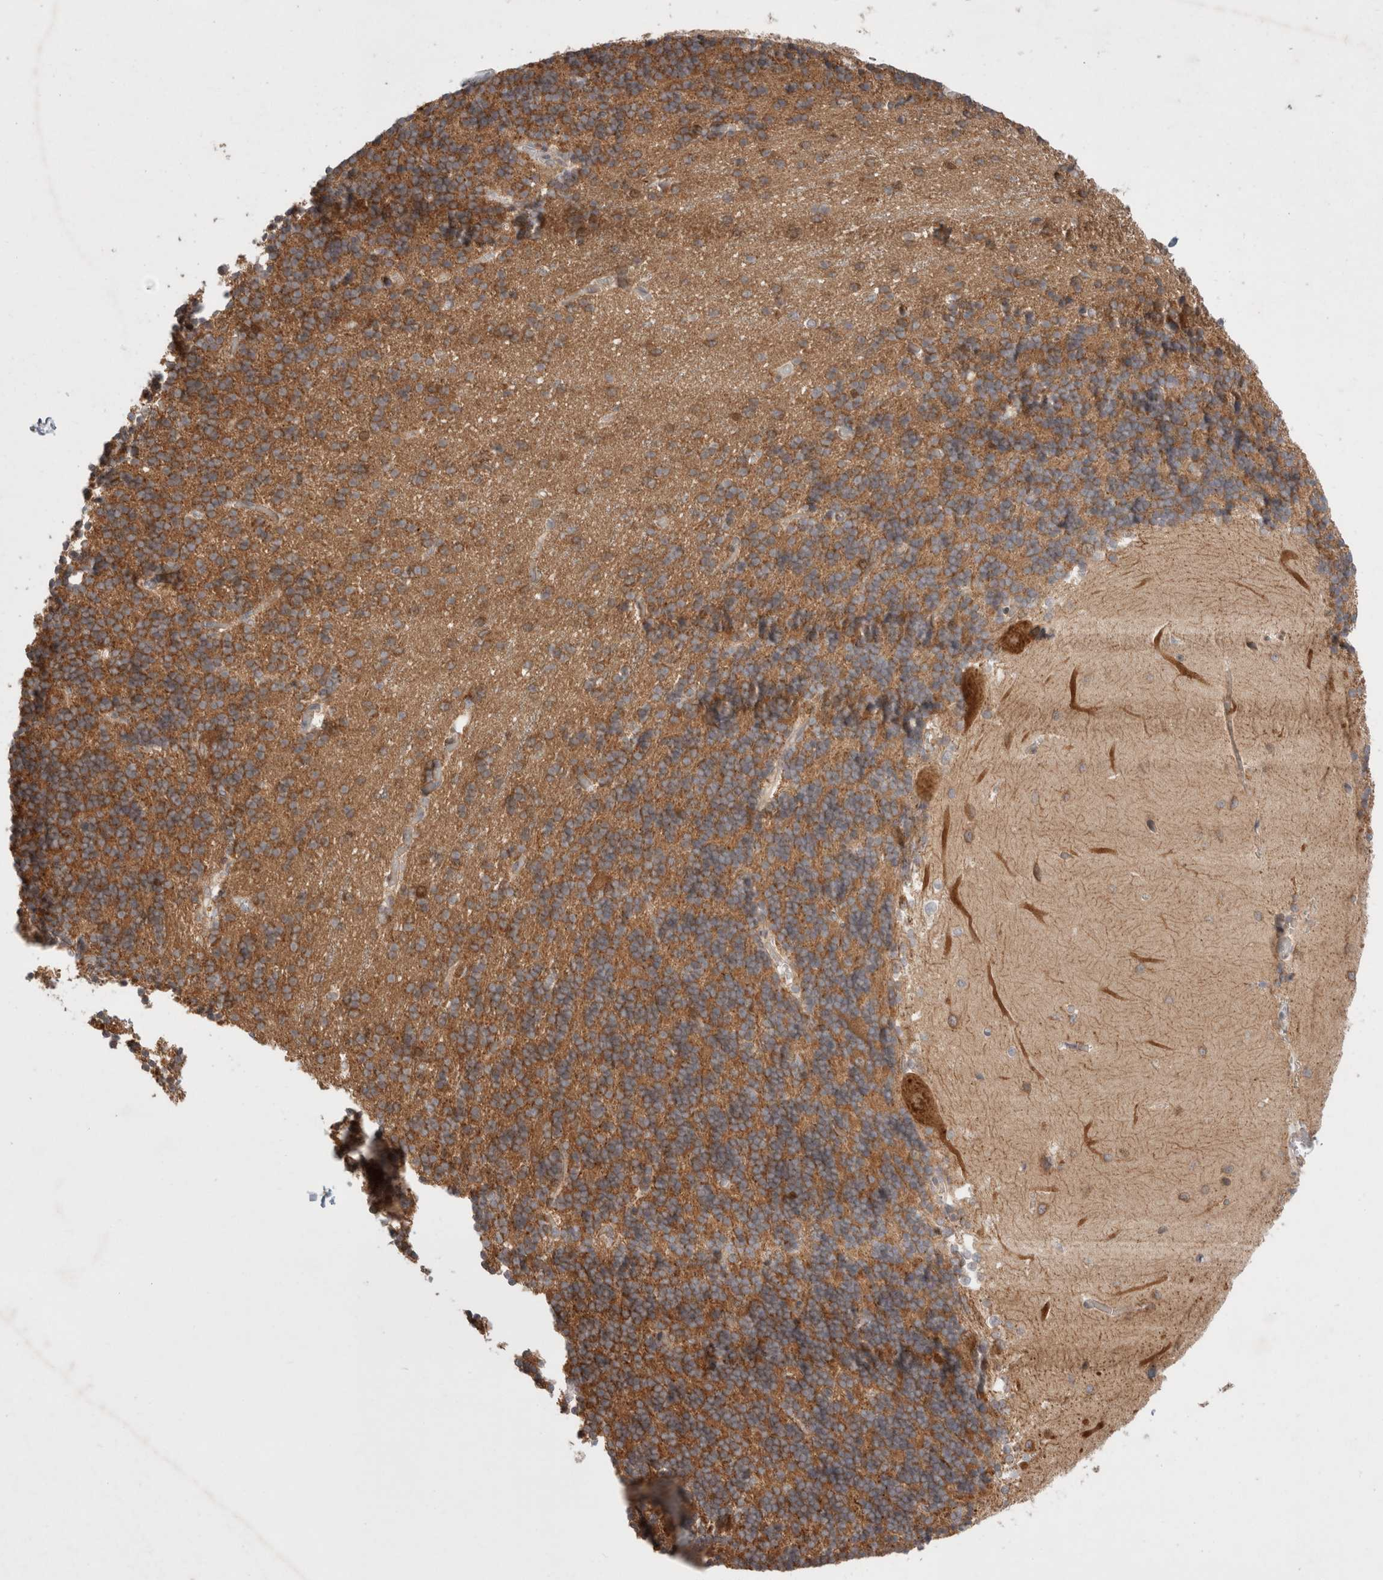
{"staining": {"intensity": "moderate", "quantity": ">75%", "location": "cytoplasmic/membranous"}, "tissue": "cerebellum", "cell_type": "Cells in granular layer", "image_type": "normal", "snomed": [{"axis": "morphology", "description": "Normal tissue, NOS"}, {"axis": "topography", "description": "Cerebellum"}], "caption": "This is an image of immunohistochemistry (IHC) staining of unremarkable cerebellum, which shows moderate positivity in the cytoplasmic/membranous of cells in granular layer.", "gene": "HROB", "patient": {"sex": "male", "age": 37}}